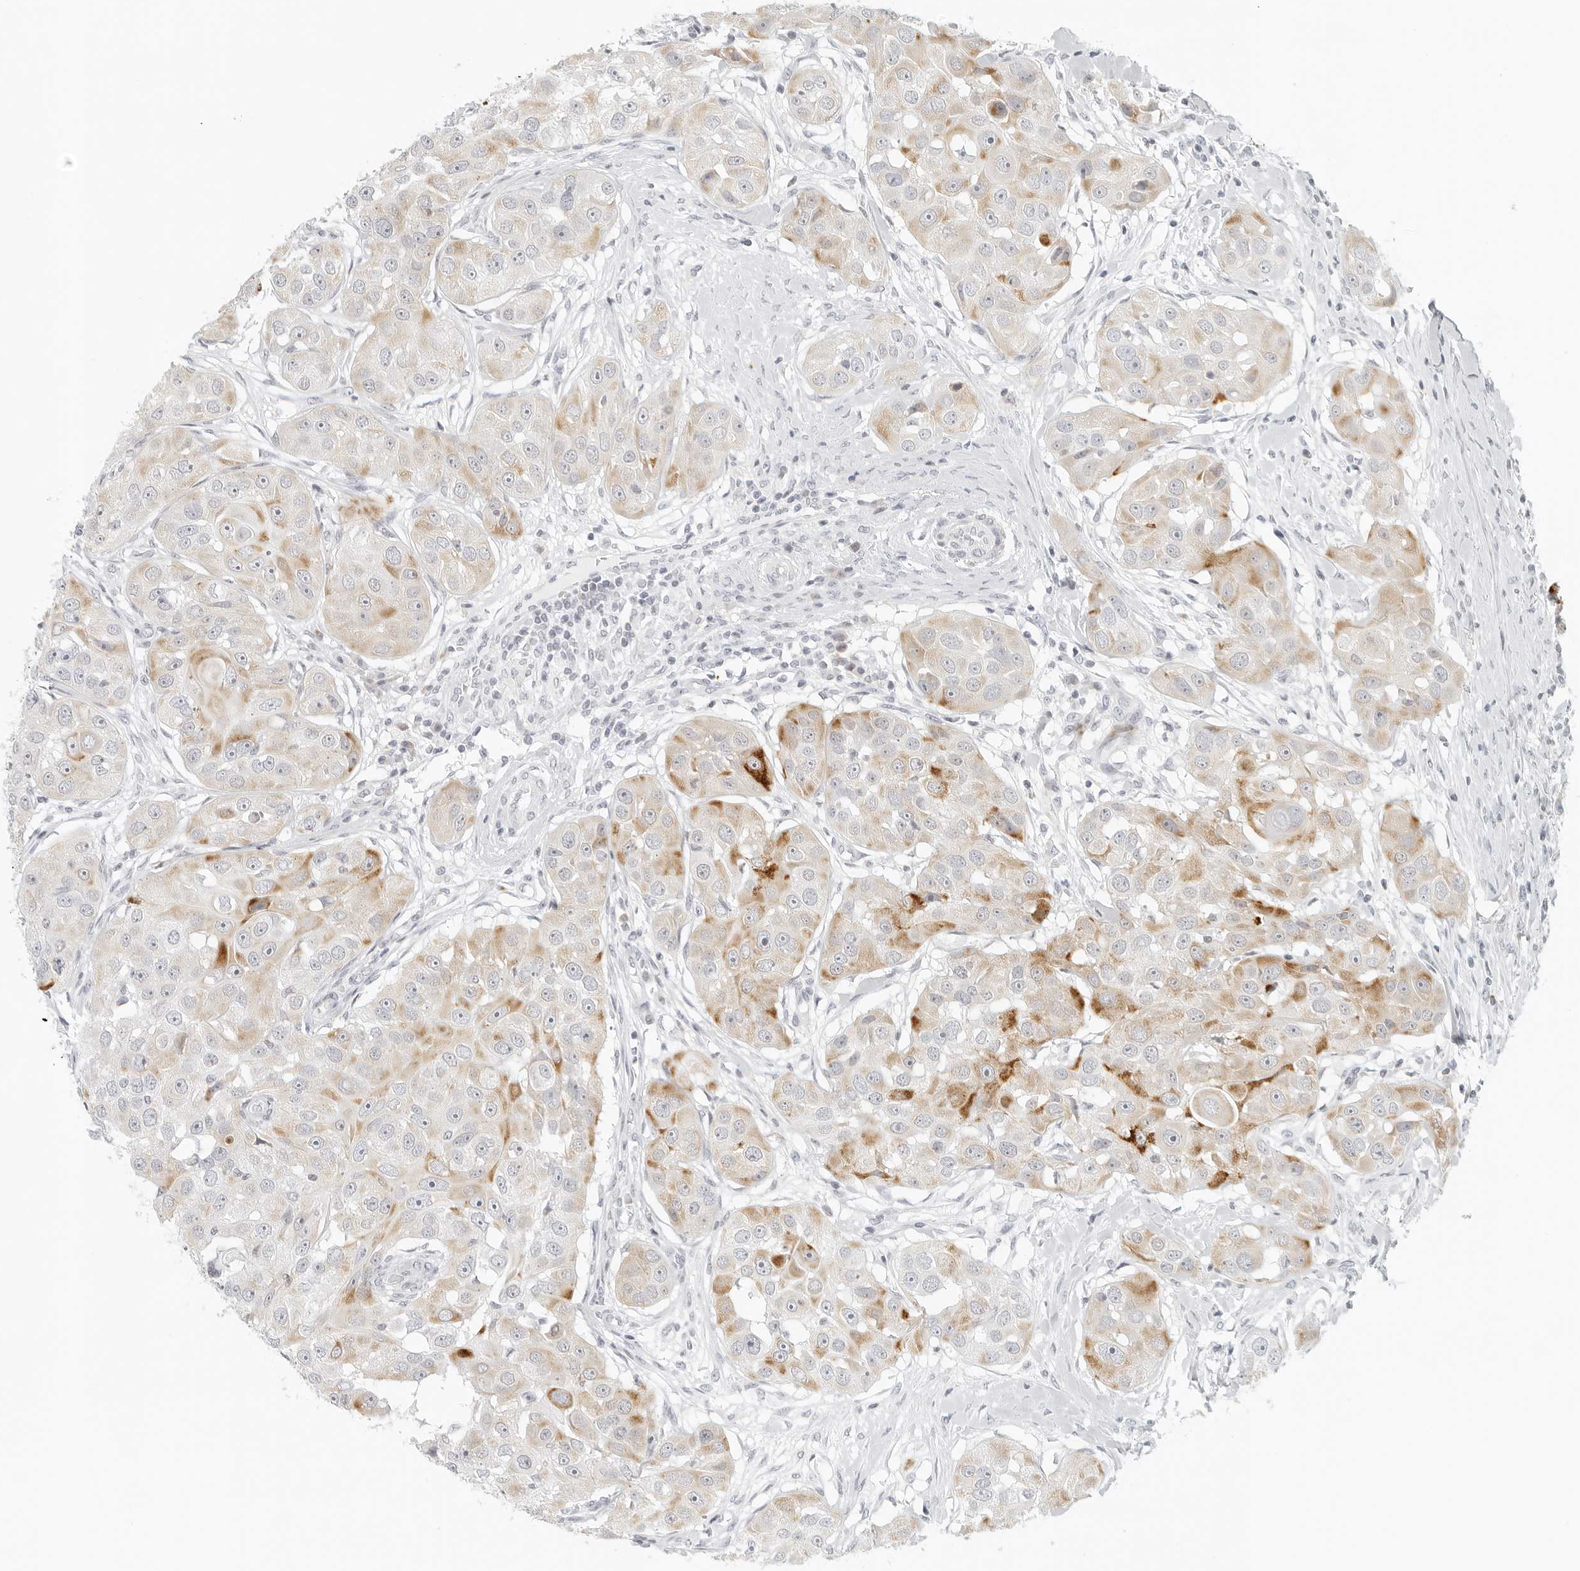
{"staining": {"intensity": "moderate", "quantity": "<25%", "location": "cytoplasmic/membranous"}, "tissue": "head and neck cancer", "cell_type": "Tumor cells", "image_type": "cancer", "snomed": [{"axis": "morphology", "description": "Normal tissue, NOS"}, {"axis": "morphology", "description": "Squamous cell carcinoma, NOS"}, {"axis": "topography", "description": "Skeletal muscle"}, {"axis": "topography", "description": "Head-Neck"}], "caption": "A low amount of moderate cytoplasmic/membranous positivity is identified in about <25% of tumor cells in squamous cell carcinoma (head and neck) tissue.", "gene": "RPS6KC1", "patient": {"sex": "male", "age": 51}}